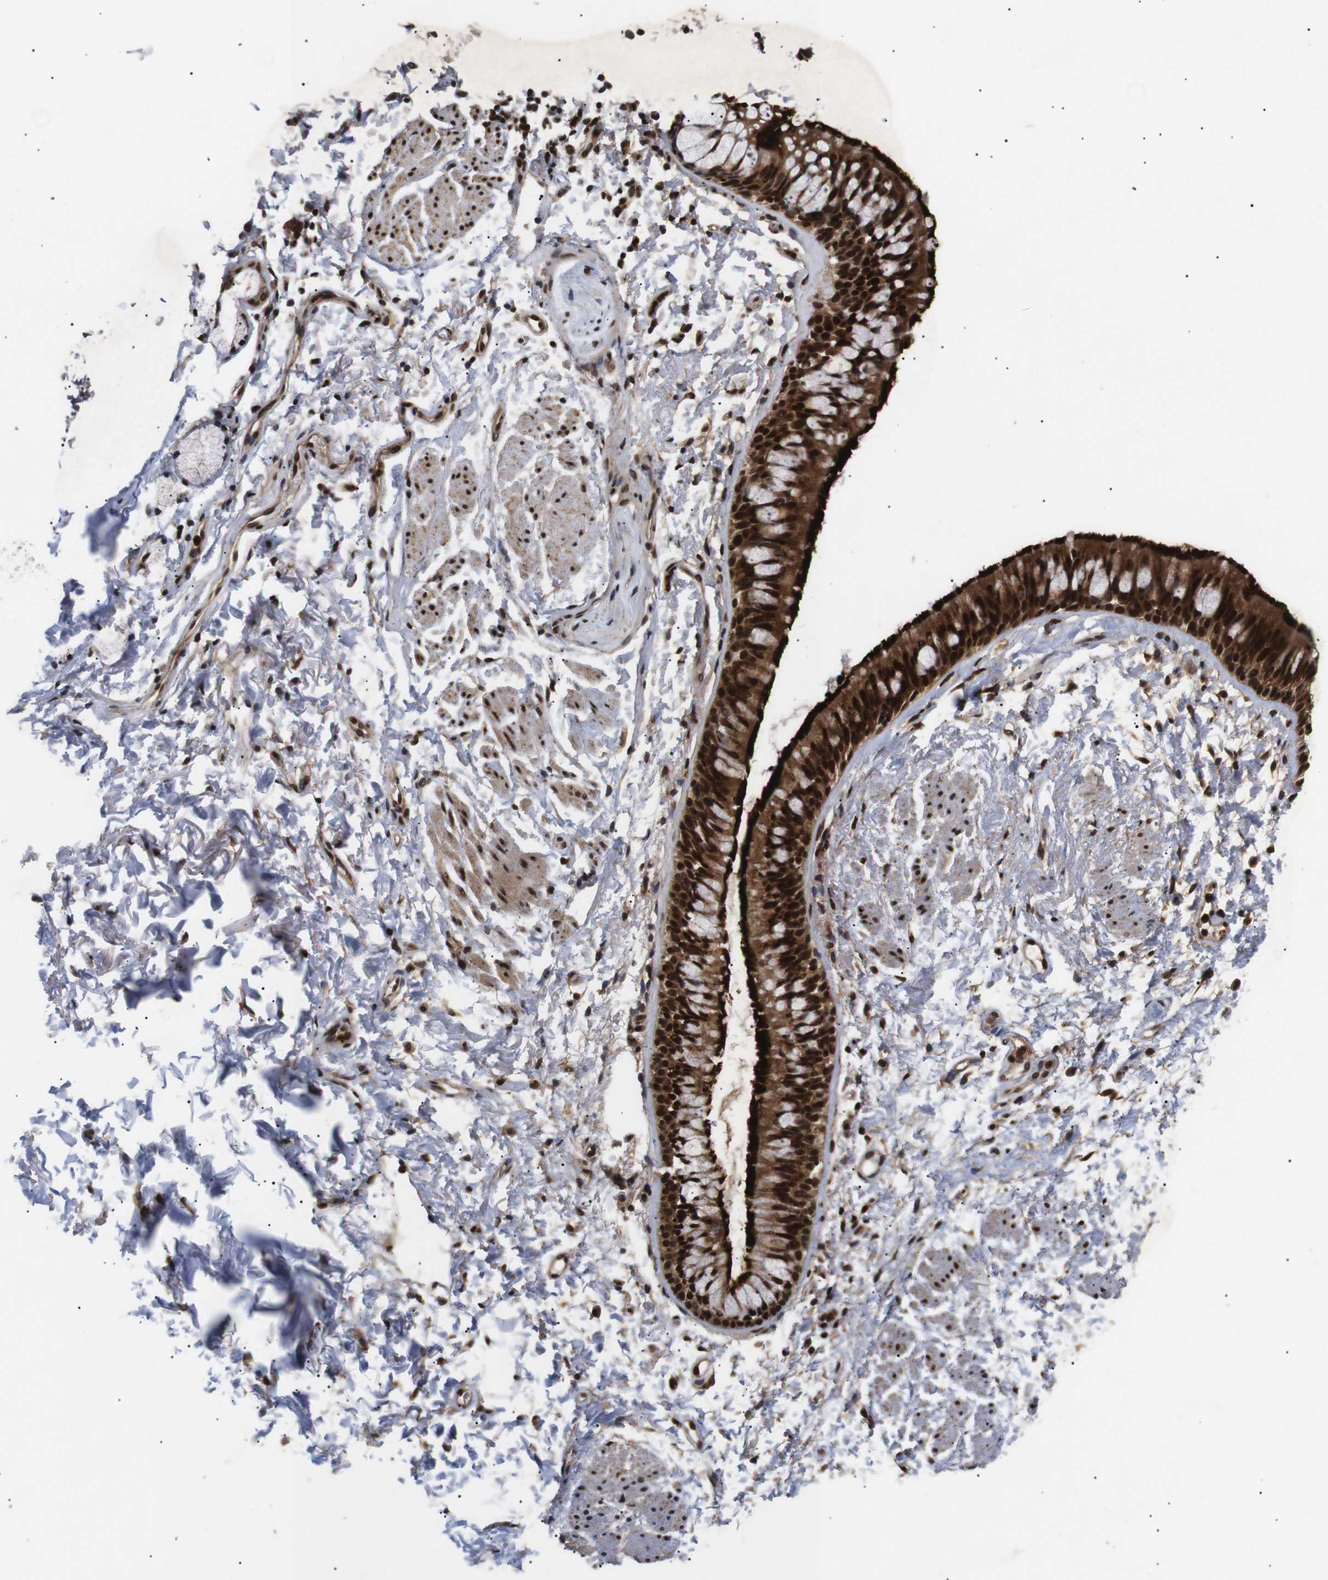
{"staining": {"intensity": "strong", "quantity": ">75%", "location": "nuclear"}, "tissue": "adipose tissue", "cell_type": "Adipocytes", "image_type": "normal", "snomed": [{"axis": "morphology", "description": "Normal tissue, NOS"}, {"axis": "topography", "description": "Cartilage tissue"}, {"axis": "topography", "description": "Bronchus"}], "caption": "Adipocytes exhibit strong nuclear positivity in approximately >75% of cells in benign adipose tissue.", "gene": "KIF23", "patient": {"sex": "female", "age": 73}}